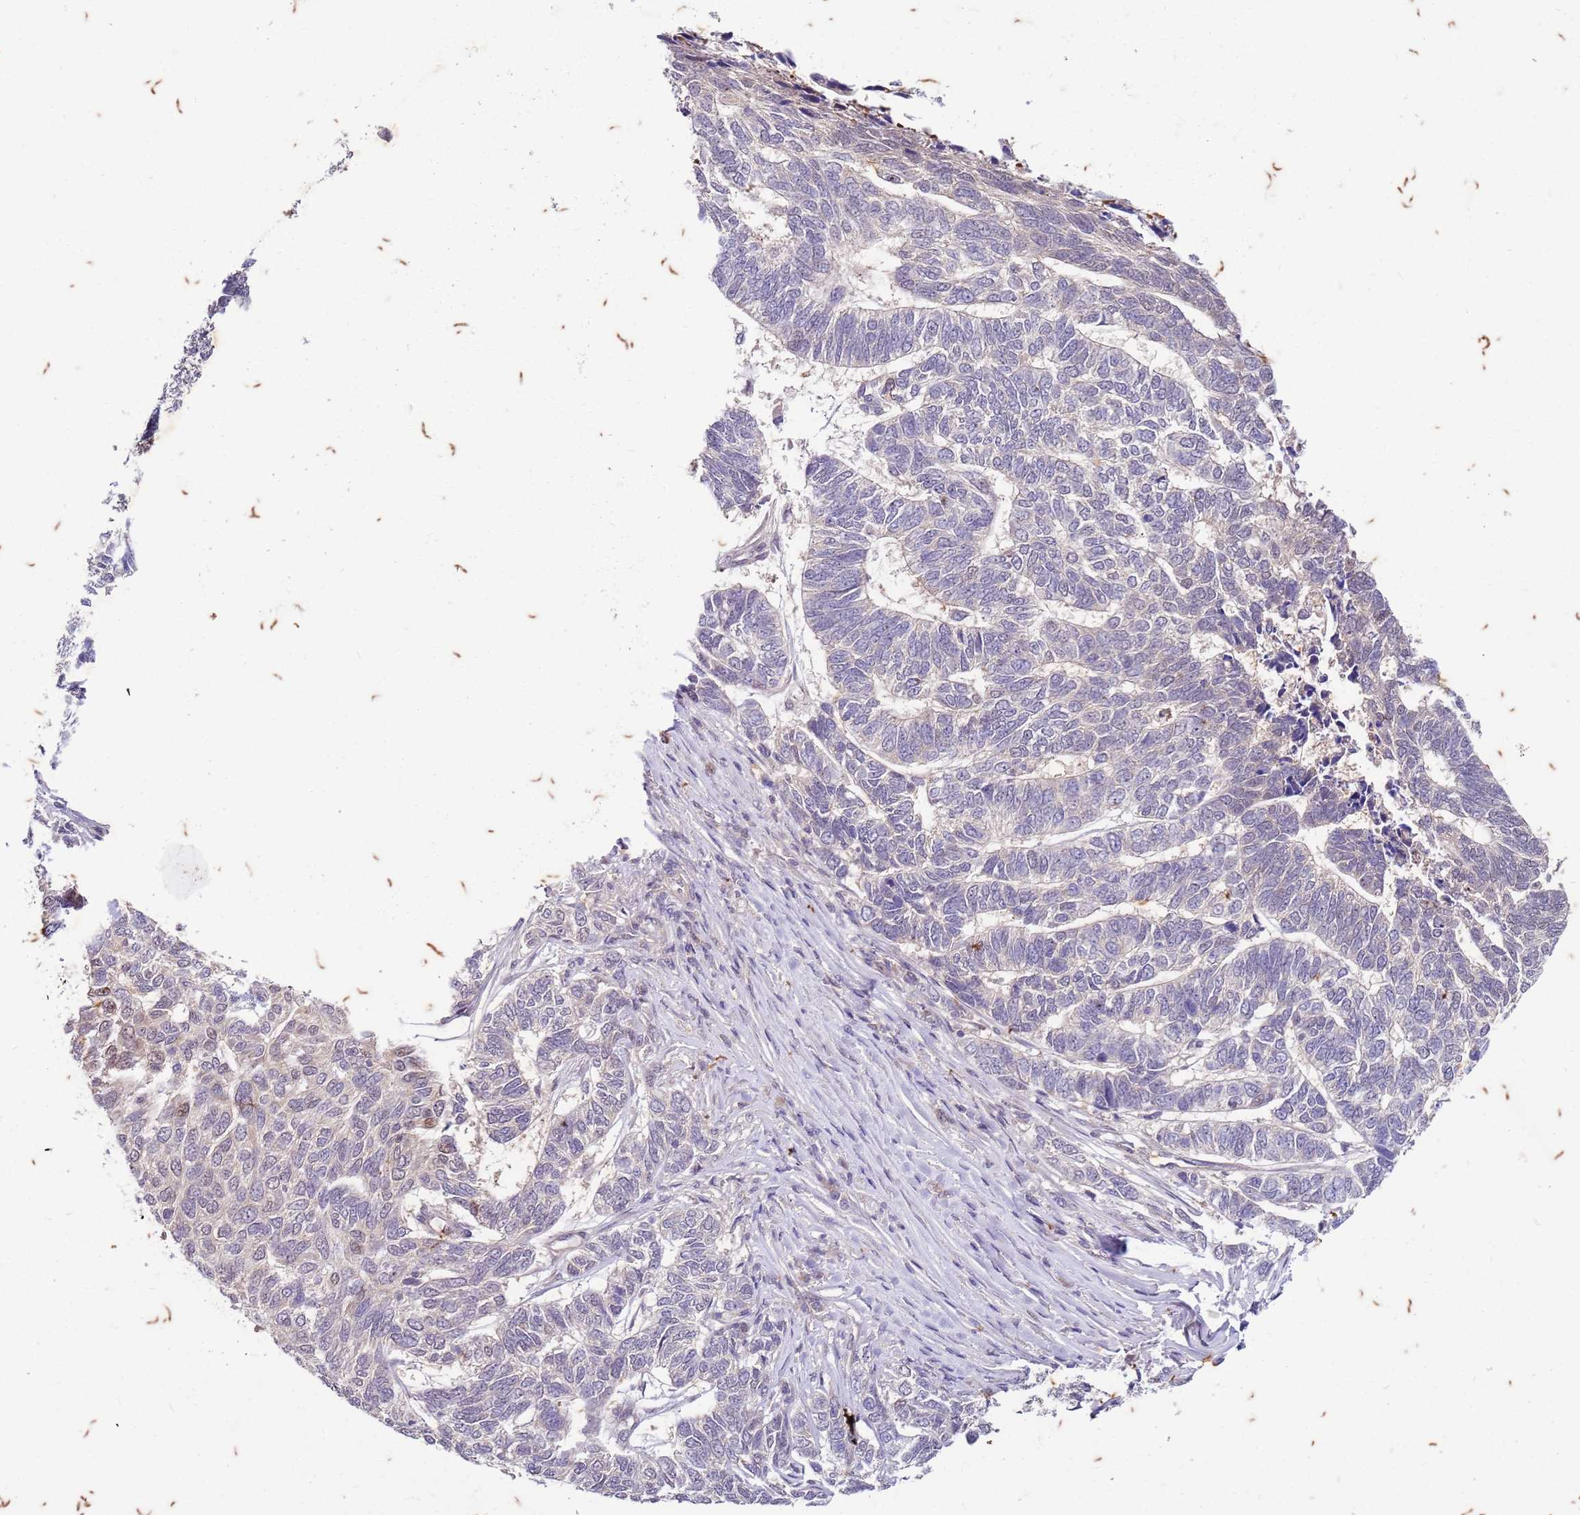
{"staining": {"intensity": "negative", "quantity": "none", "location": "none"}, "tissue": "skin cancer", "cell_type": "Tumor cells", "image_type": "cancer", "snomed": [{"axis": "morphology", "description": "Basal cell carcinoma"}, {"axis": "topography", "description": "Skin"}], "caption": "Protein analysis of basal cell carcinoma (skin) exhibits no significant staining in tumor cells.", "gene": "RAPGEF3", "patient": {"sex": "female", "age": 65}}